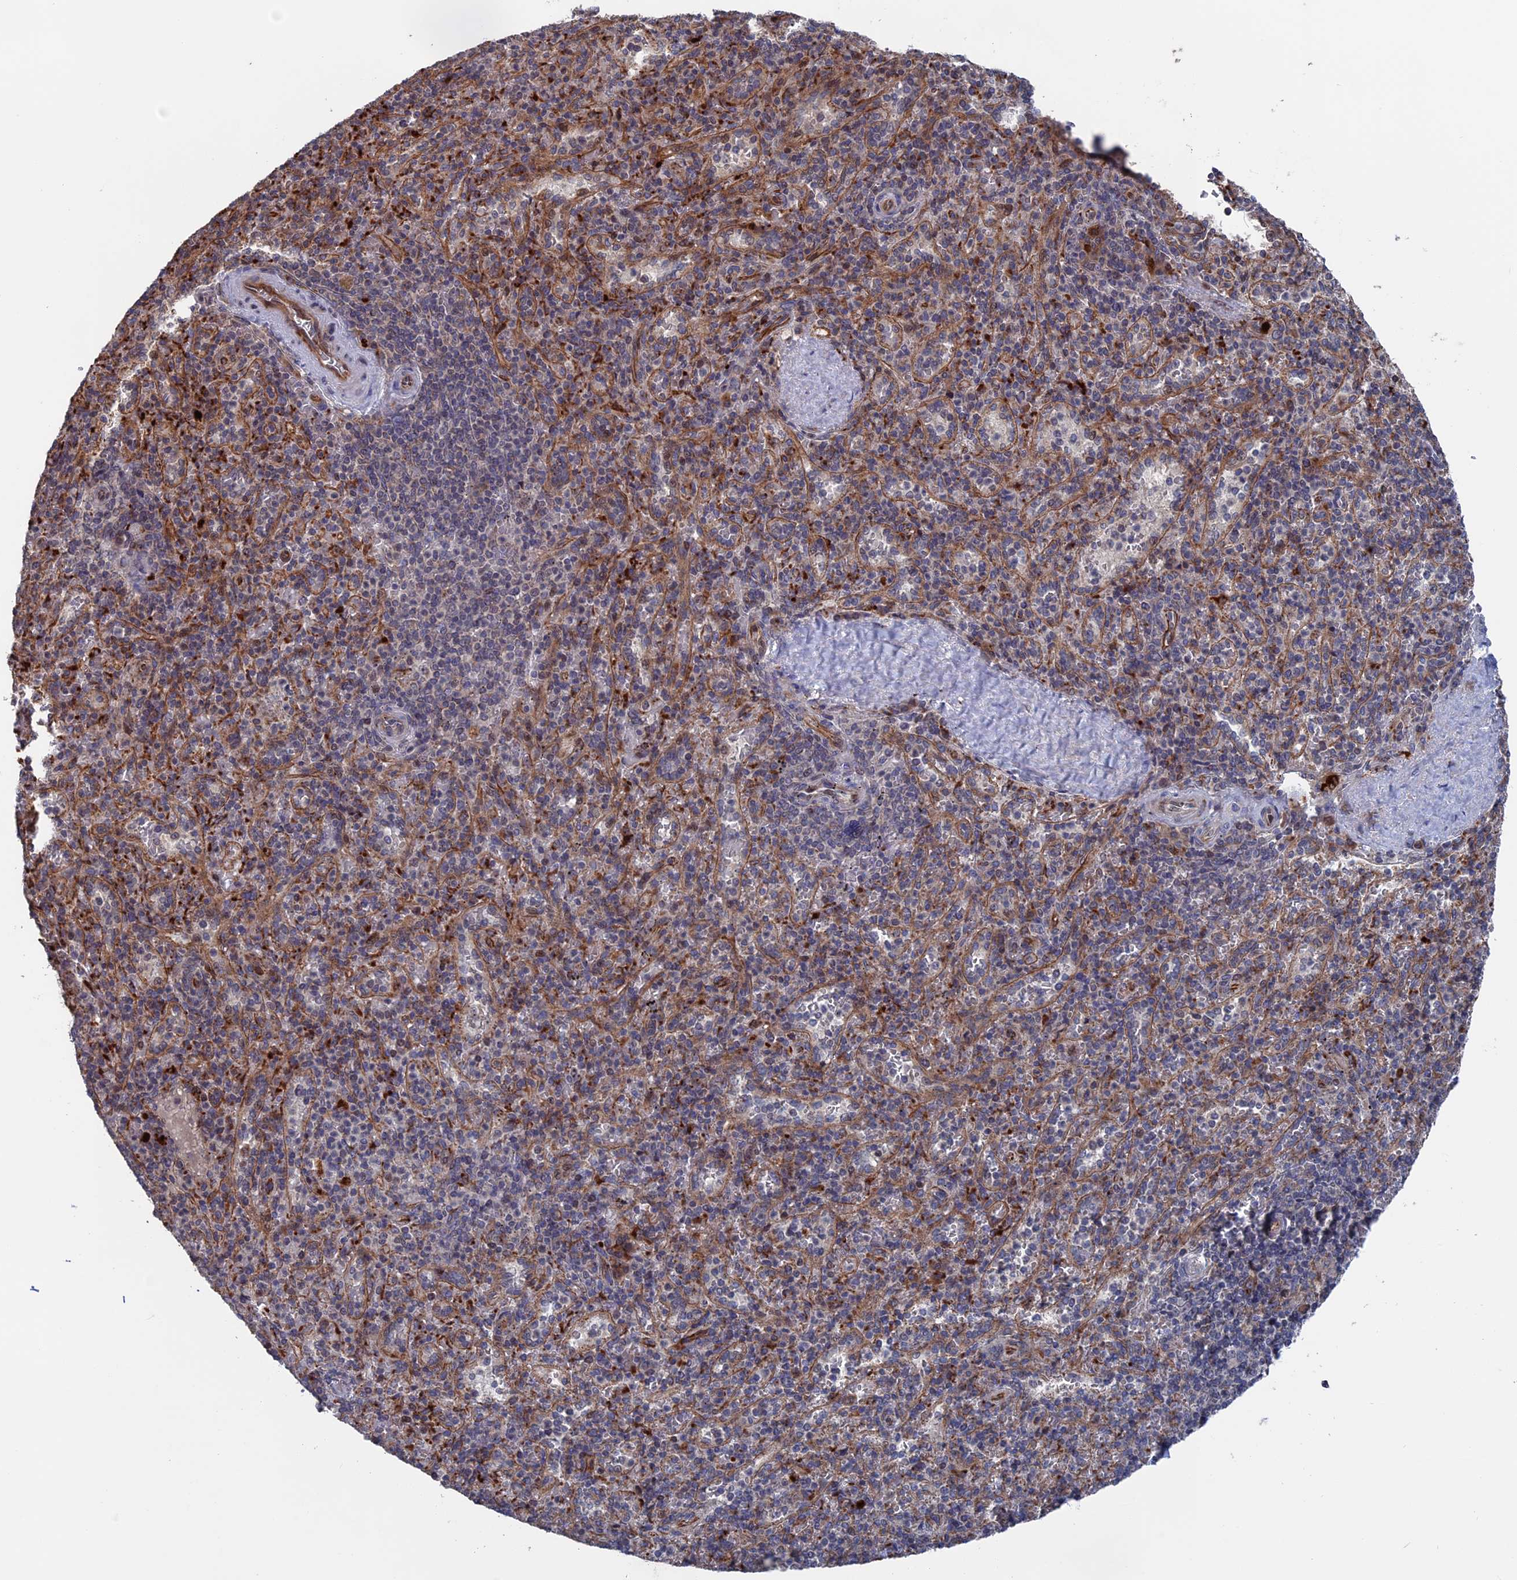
{"staining": {"intensity": "negative", "quantity": "none", "location": "none"}, "tissue": "spleen", "cell_type": "Cells in red pulp", "image_type": "normal", "snomed": [{"axis": "morphology", "description": "Normal tissue, NOS"}, {"axis": "topography", "description": "Spleen"}], "caption": "This is a photomicrograph of immunohistochemistry (IHC) staining of benign spleen, which shows no staining in cells in red pulp.", "gene": "PLA2G15", "patient": {"sex": "male", "age": 82}}